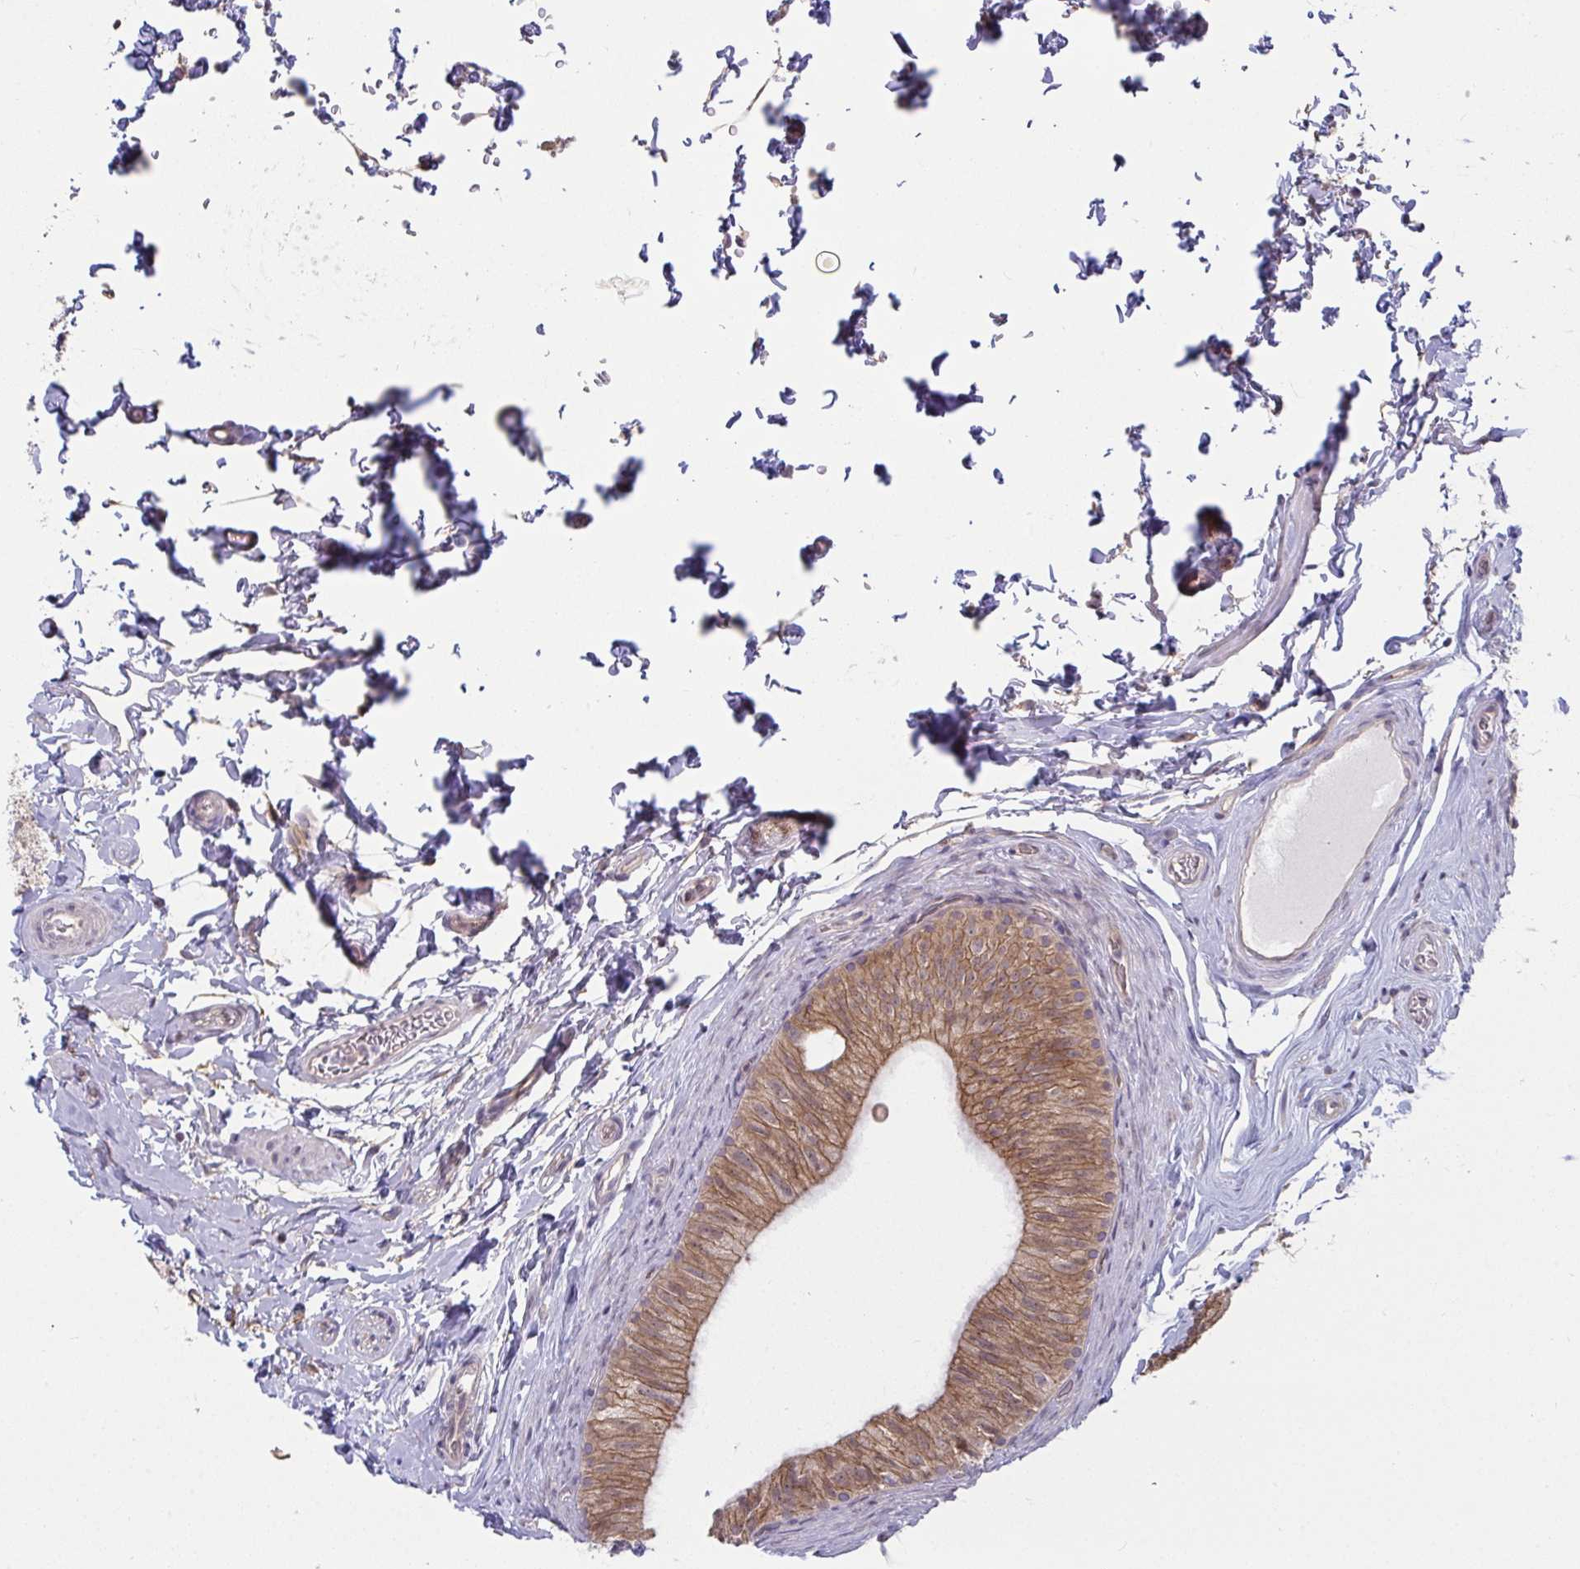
{"staining": {"intensity": "moderate", "quantity": ">75%", "location": "cytoplasmic/membranous"}, "tissue": "epididymis", "cell_type": "Glandular cells", "image_type": "normal", "snomed": [{"axis": "morphology", "description": "Normal tissue, NOS"}, {"axis": "topography", "description": "Epididymis, spermatic cord, NOS"}, {"axis": "topography", "description": "Epididymis"}], "caption": "Brown immunohistochemical staining in unremarkable human epididymis demonstrates moderate cytoplasmic/membranous positivity in about >75% of glandular cells. (brown staining indicates protein expression, while blue staining denotes nuclei).", "gene": "CASP9", "patient": {"sex": "male", "age": 31}}